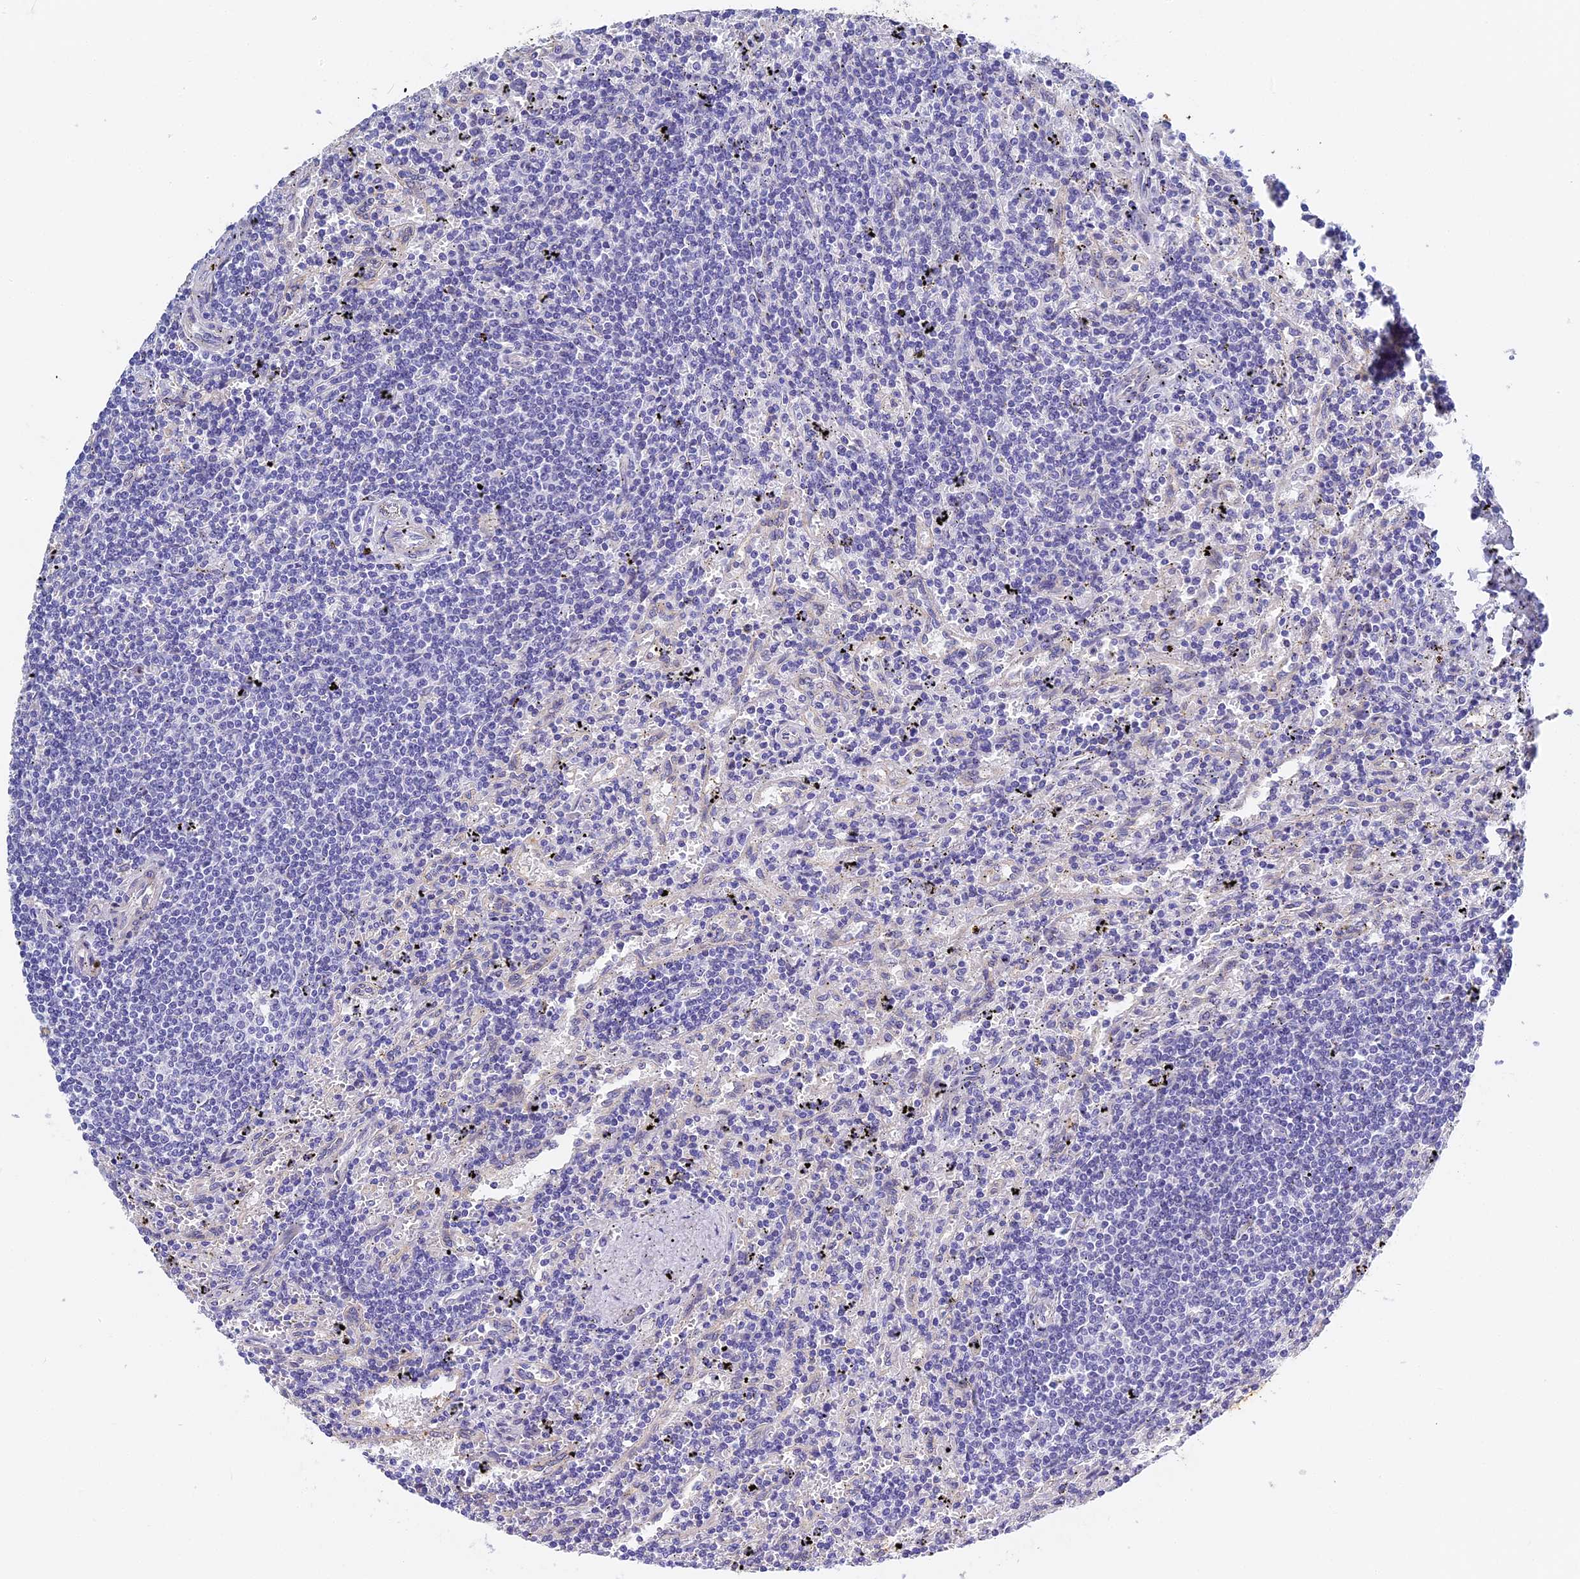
{"staining": {"intensity": "negative", "quantity": "none", "location": "none"}, "tissue": "lymphoma", "cell_type": "Tumor cells", "image_type": "cancer", "snomed": [{"axis": "morphology", "description": "Malignant lymphoma, non-Hodgkin's type, Low grade"}, {"axis": "topography", "description": "Spleen"}], "caption": "Immunohistochemistry photomicrograph of malignant lymphoma, non-Hodgkin's type (low-grade) stained for a protein (brown), which displays no expression in tumor cells.", "gene": "ITIH1", "patient": {"sex": "male", "age": 76}}